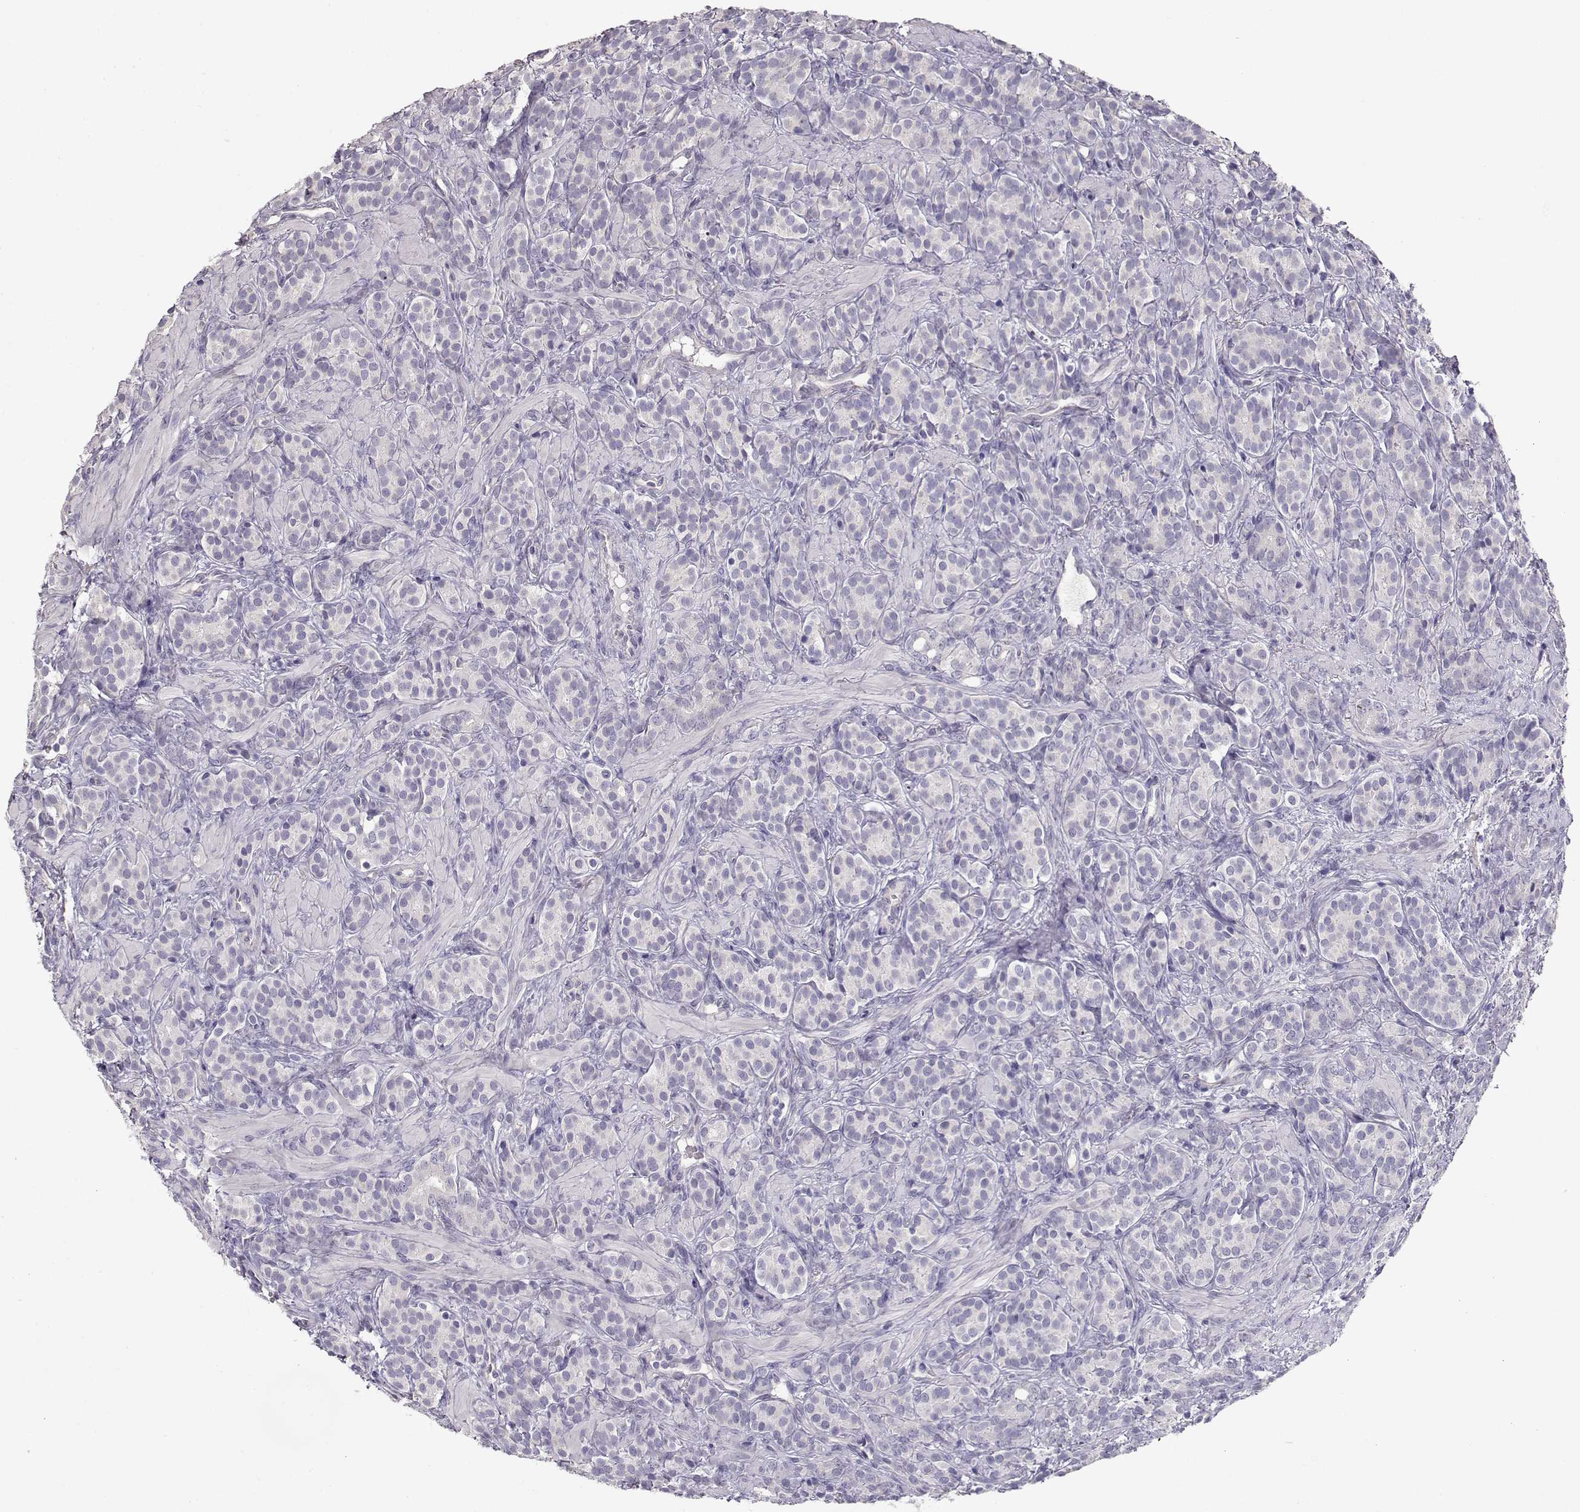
{"staining": {"intensity": "negative", "quantity": "none", "location": "none"}, "tissue": "prostate cancer", "cell_type": "Tumor cells", "image_type": "cancer", "snomed": [{"axis": "morphology", "description": "Adenocarcinoma, High grade"}, {"axis": "topography", "description": "Prostate"}], "caption": "Photomicrograph shows no significant protein staining in tumor cells of prostate high-grade adenocarcinoma.", "gene": "GLIPR1L2", "patient": {"sex": "male", "age": 84}}